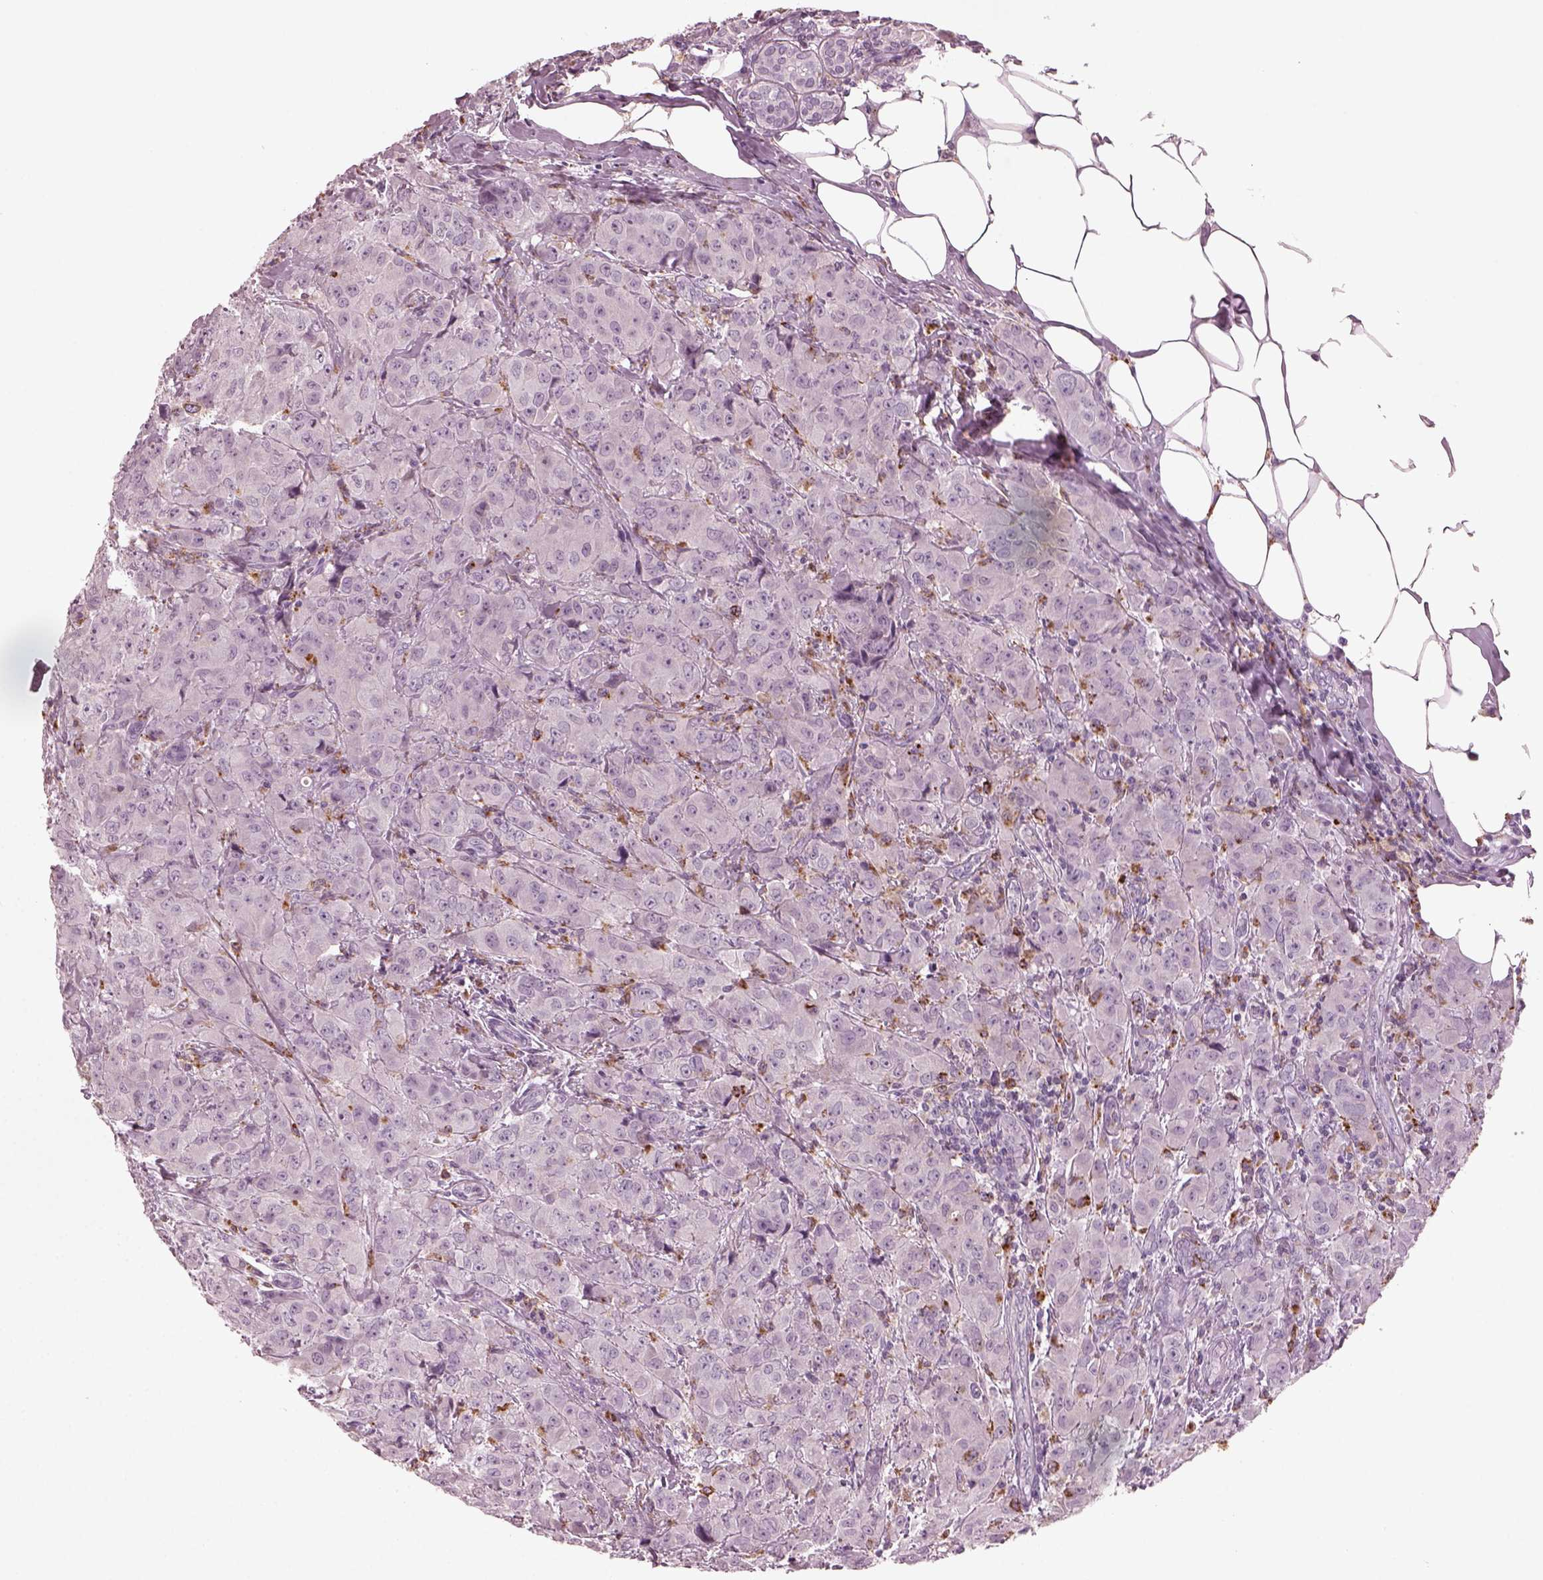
{"staining": {"intensity": "negative", "quantity": "none", "location": "none"}, "tissue": "breast cancer", "cell_type": "Tumor cells", "image_type": "cancer", "snomed": [{"axis": "morphology", "description": "Normal tissue, NOS"}, {"axis": "morphology", "description": "Duct carcinoma"}, {"axis": "topography", "description": "Breast"}], "caption": "High power microscopy micrograph of an immunohistochemistry histopathology image of breast intraductal carcinoma, revealing no significant staining in tumor cells.", "gene": "SLAMF8", "patient": {"sex": "female", "age": 43}}